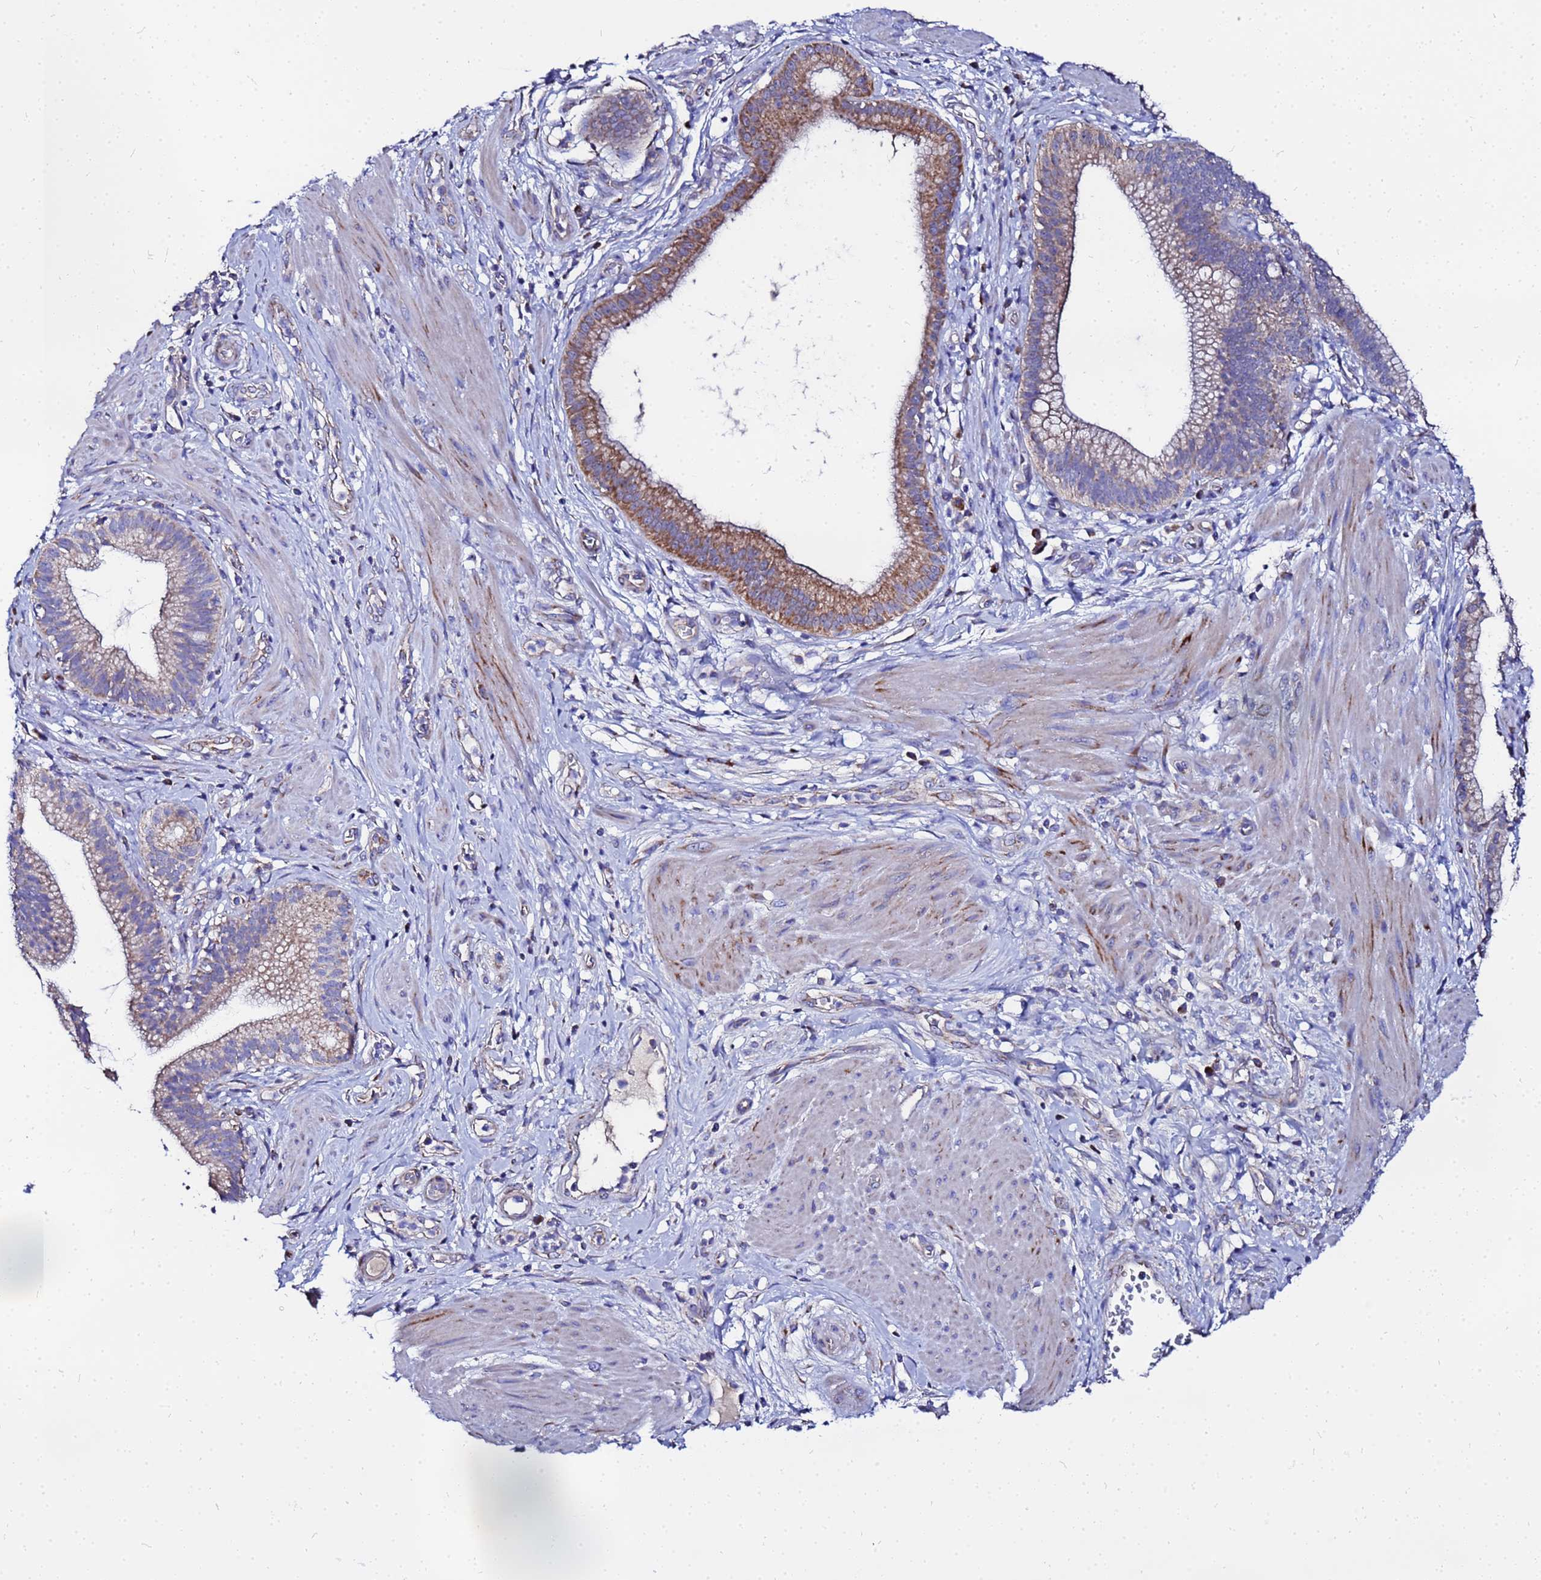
{"staining": {"intensity": "moderate", "quantity": "25%-75%", "location": "cytoplasmic/membranous"}, "tissue": "pancreatic cancer", "cell_type": "Tumor cells", "image_type": "cancer", "snomed": [{"axis": "morphology", "description": "Adenocarcinoma, NOS"}, {"axis": "topography", "description": "Pancreas"}], "caption": "Immunohistochemical staining of pancreatic cancer (adenocarcinoma) shows medium levels of moderate cytoplasmic/membranous protein expression in approximately 25%-75% of tumor cells. The protein is shown in brown color, while the nuclei are stained blue.", "gene": "FAHD2A", "patient": {"sex": "male", "age": 72}}